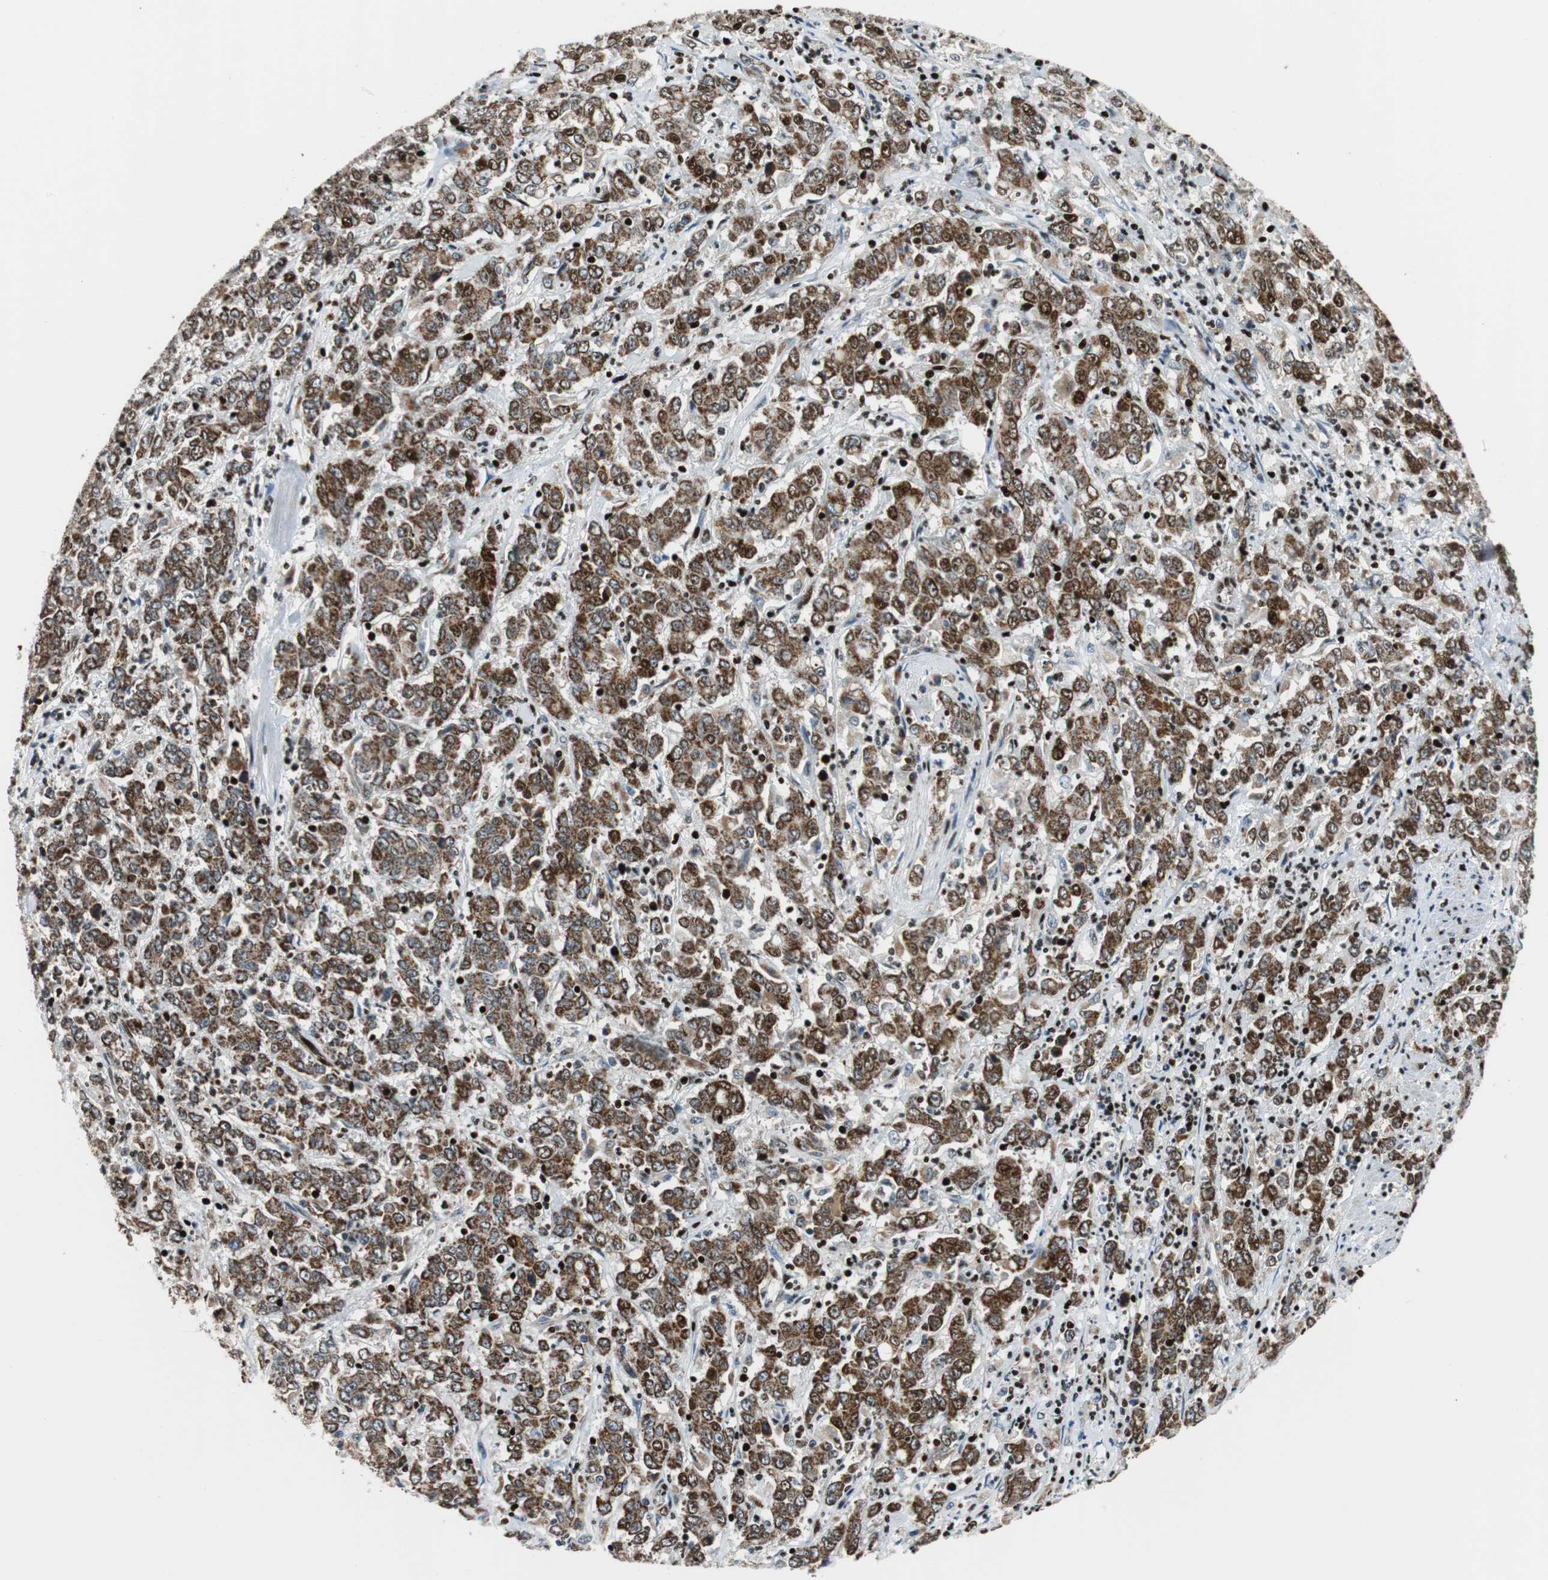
{"staining": {"intensity": "strong", "quantity": ">75%", "location": "nuclear"}, "tissue": "stomach cancer", "cell_type": "Tumor cells", "image_type": "cancer", "snomed": [{"axis": "morphology", "description": "Adenocarcinoma, NOS"}, {"axis": "topography", "description": "Stomach, lower"}], "caption": "High-power microscopy captured an IHC histopathology image of adenocarcinoma (stomach), revealing strong nuclear expression in approximately >75% of tumor cells.", "gene": "HDAC1", "patient": {"sex": "female", "age": 71}}